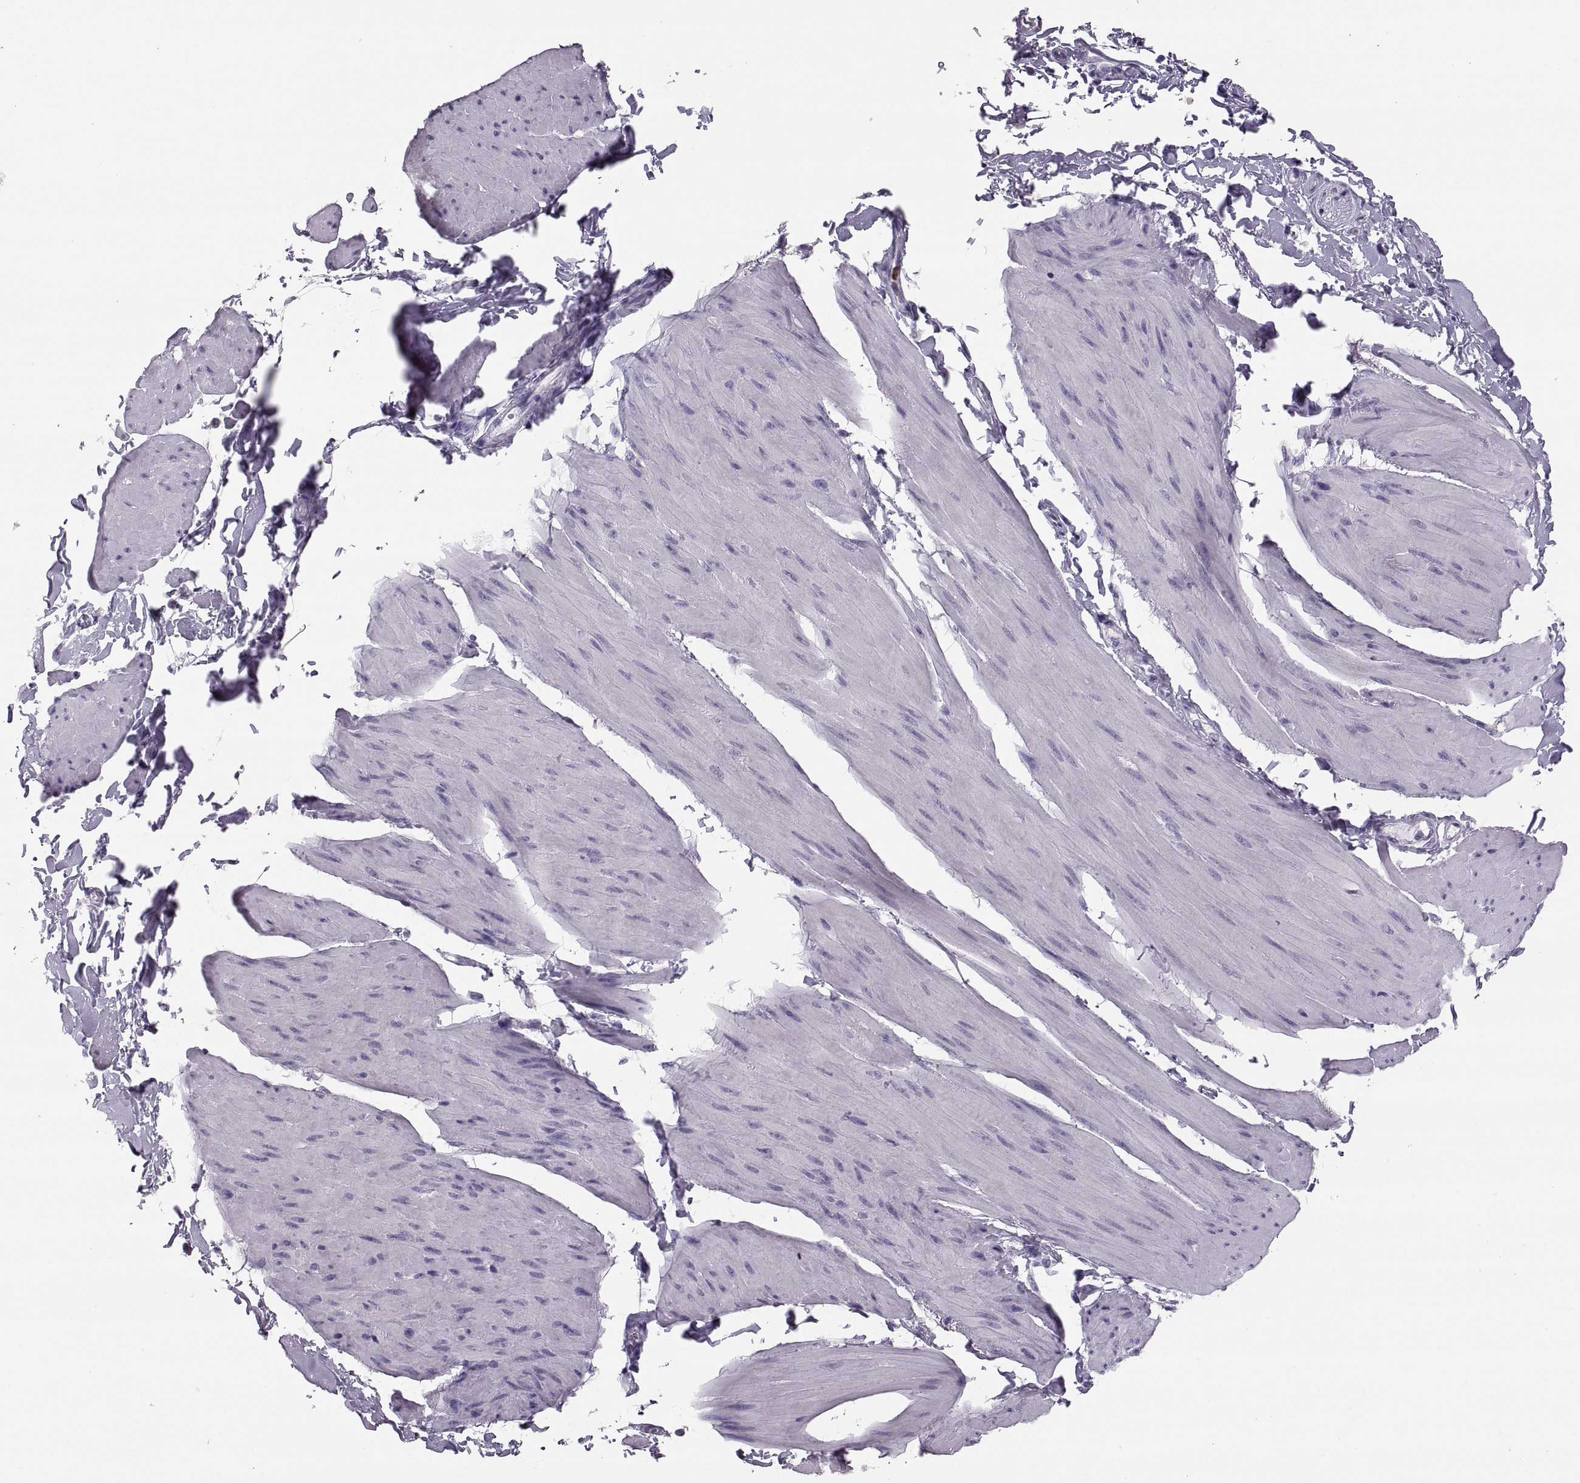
{"staining": {"intensity": "negative", "quantity": "none", "location": "none"}, "tissue": "smooth muscle", "cell_type": "Smooth muscle cells", "image_type": "normal", "snomed": [{"axis": "morphology", "description": "Normal tissue, NOS"}, {"axis": "topography", "description": "Adipose tissue"}, {"axis": "topography", "description": "Smooth muscle"}, {"axis": "topography", "description": "Peripheral nerve tissue"}], "caption": "The histopathology image shows no staining of smooth muscle cells in normal smooth muscle. (DAB IHC, high magnification).", "gene": "MILR1", "patient": {"sex": "male", "age": 83}}